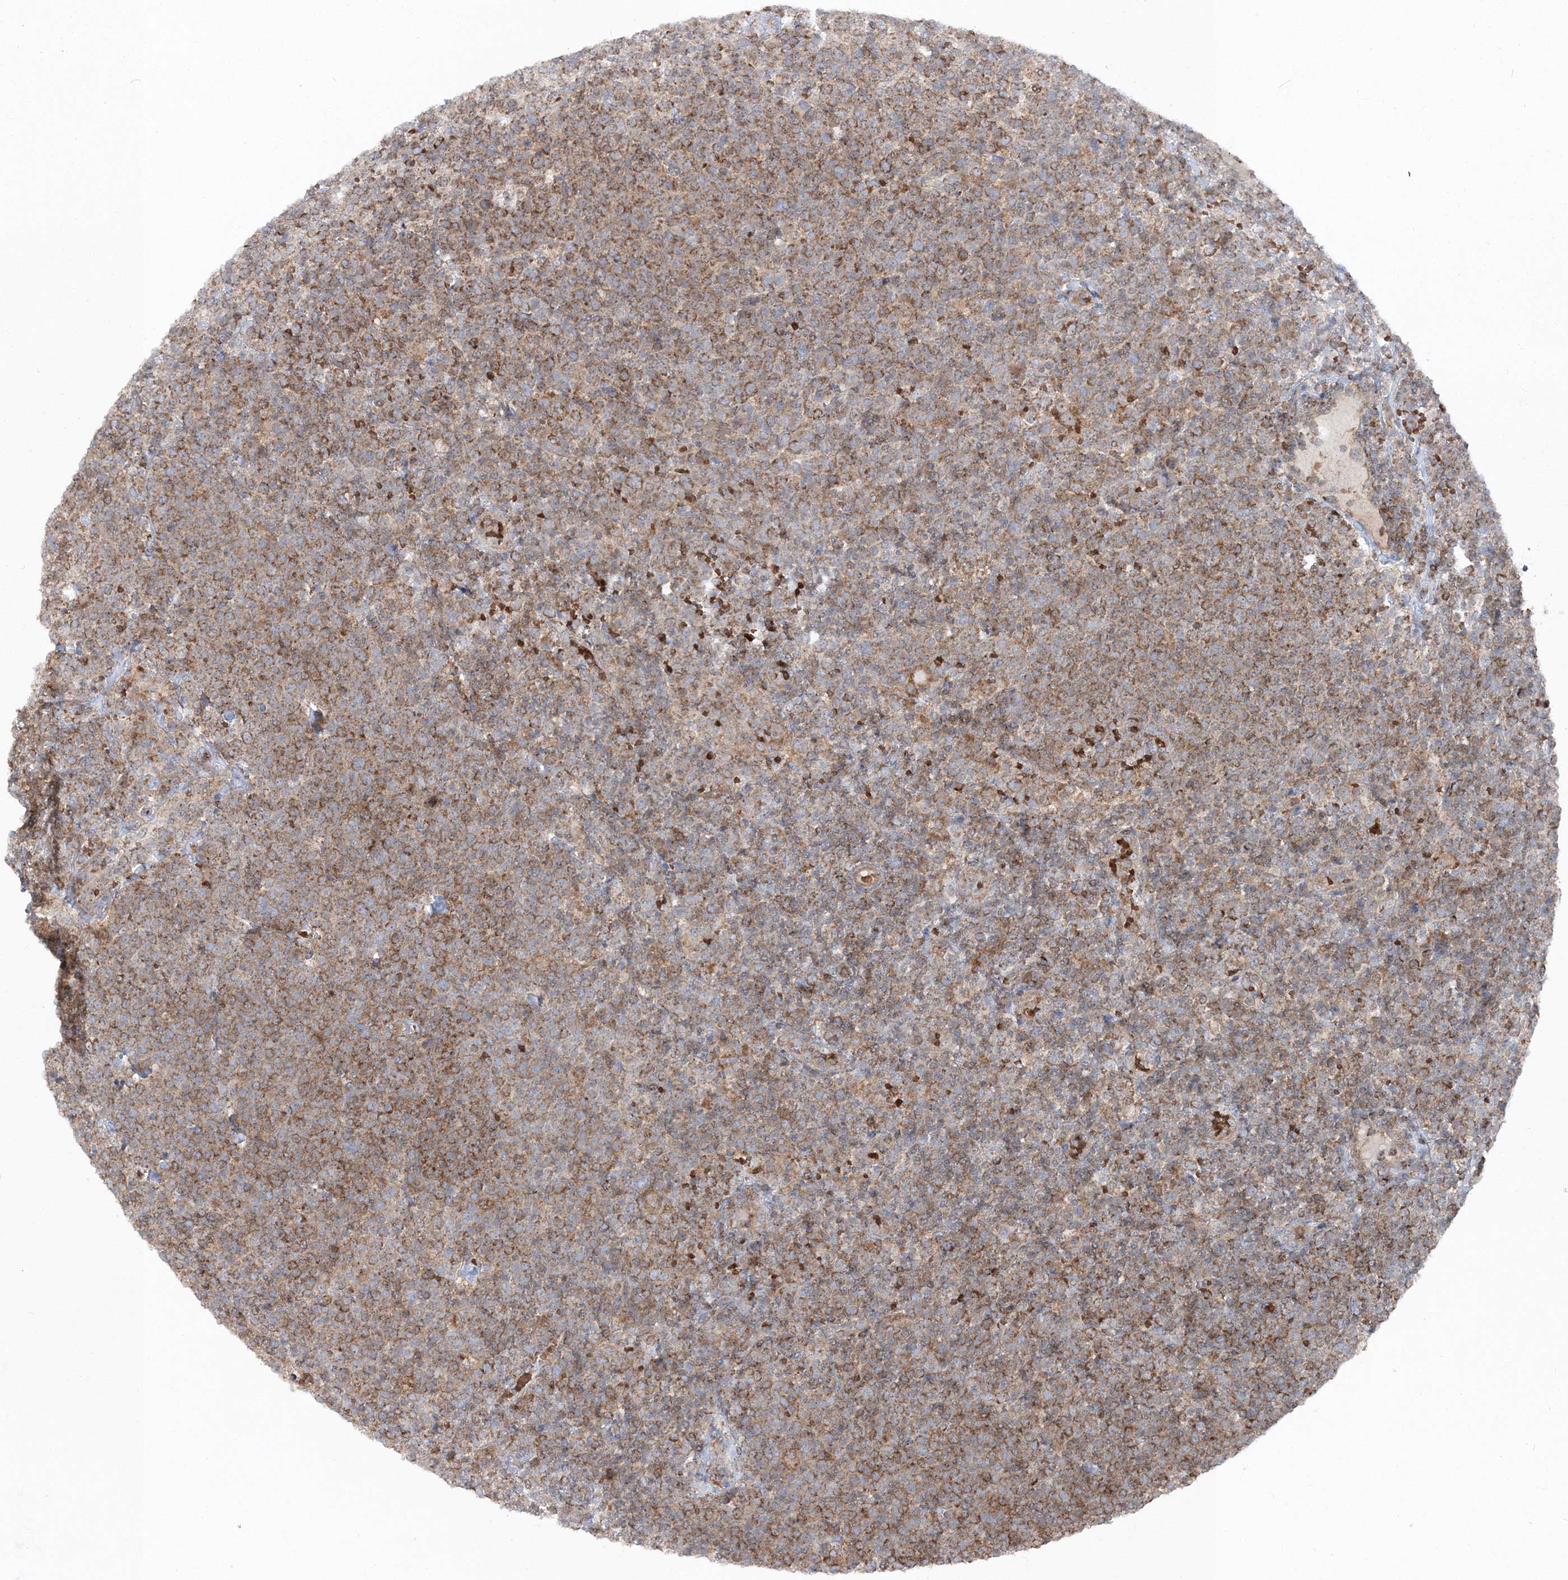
{"staining": {"intensity": "moderate", "quantity": ">75%", "location": "cytoplasmic/membranous"}, "tissue": "lymphoma", "cell_type": "Tumor cells", "image_type": "cancer", "snomed": [{"axis": "morphology", "description": "Malignant lymphoma, non-Hodgkin's type, High grade"}, {"axis": "topography", "description": "Lymph node"}], "caption": "Immunohistochemical staining of malignant lymphoma, non-Hodgkin's type (high-grade) reveals medium levels of moderate cytoplasmic/membranous protein positivity in about >75% of tumor cells.", "gene": "PCBD2", "patient": {"sex": "male", "age": 61}}